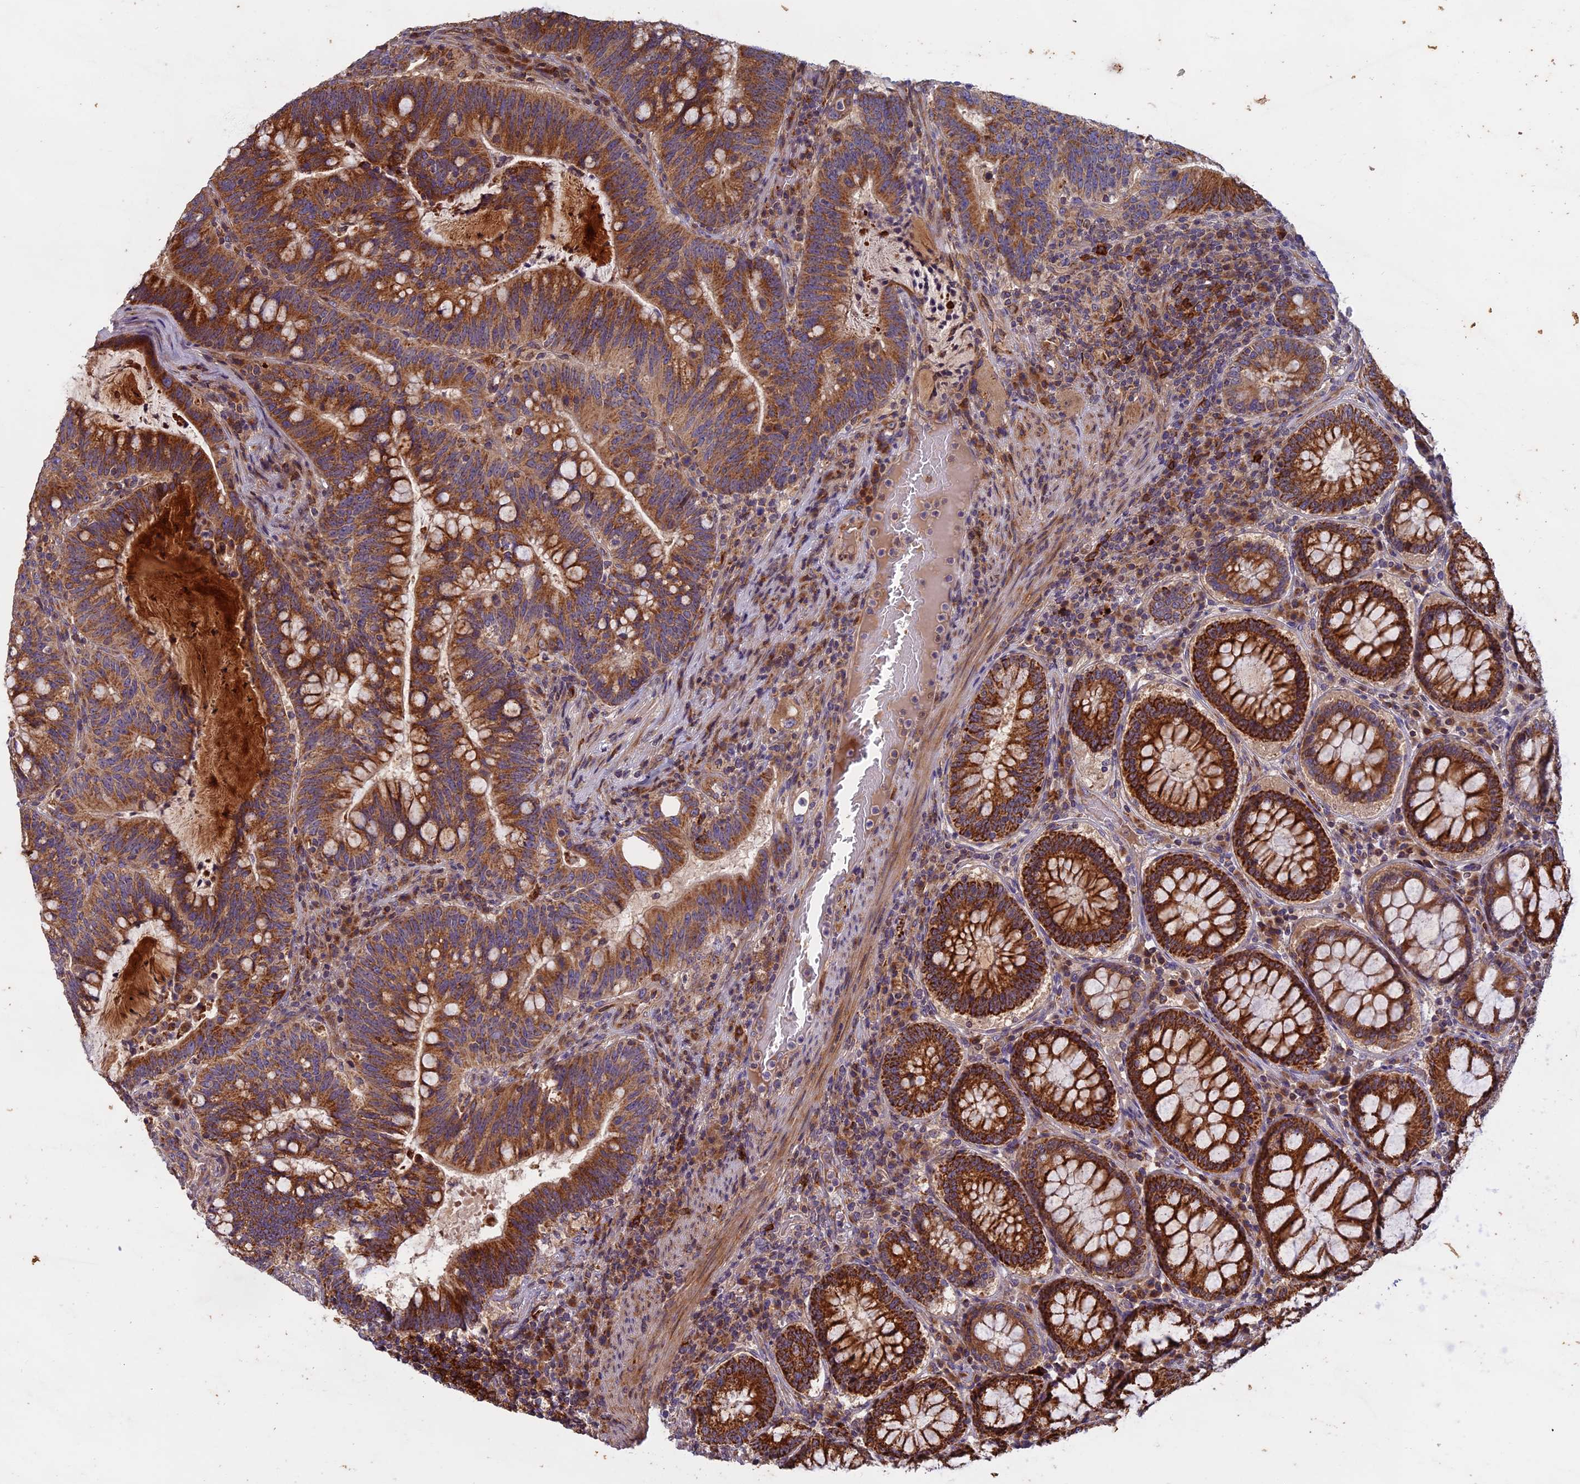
{"staining": {"intensity": "moderate", "quantity": ">75%", "location": "cytoplasmic/membranous"}, "tissue": "colorectal cancer", "cell_type": "Tumor cells", "image_type": "cancer", "snomed": [{"axis": "morphology", "description": "Adenocarcinoma, NOS"}, {"axis": "topography", "description": "Colon"}], "caption": "High-magnification brightfield microscopy of adenocarcinoma (colorectal) stained with DAB (brown) and counterstained with hematoxylin (blue). tumor cells exhibit moderate cytoplasmic/membranous expression is identified in about>75% of cells. The staining was performed using DAB to visualize the protein expression in brown, while the nuclei were stained in blue with hematoxylin (Magnification: 20x).", "gene": "EDAR", "patient": {"sex": "female", "age": 66}}